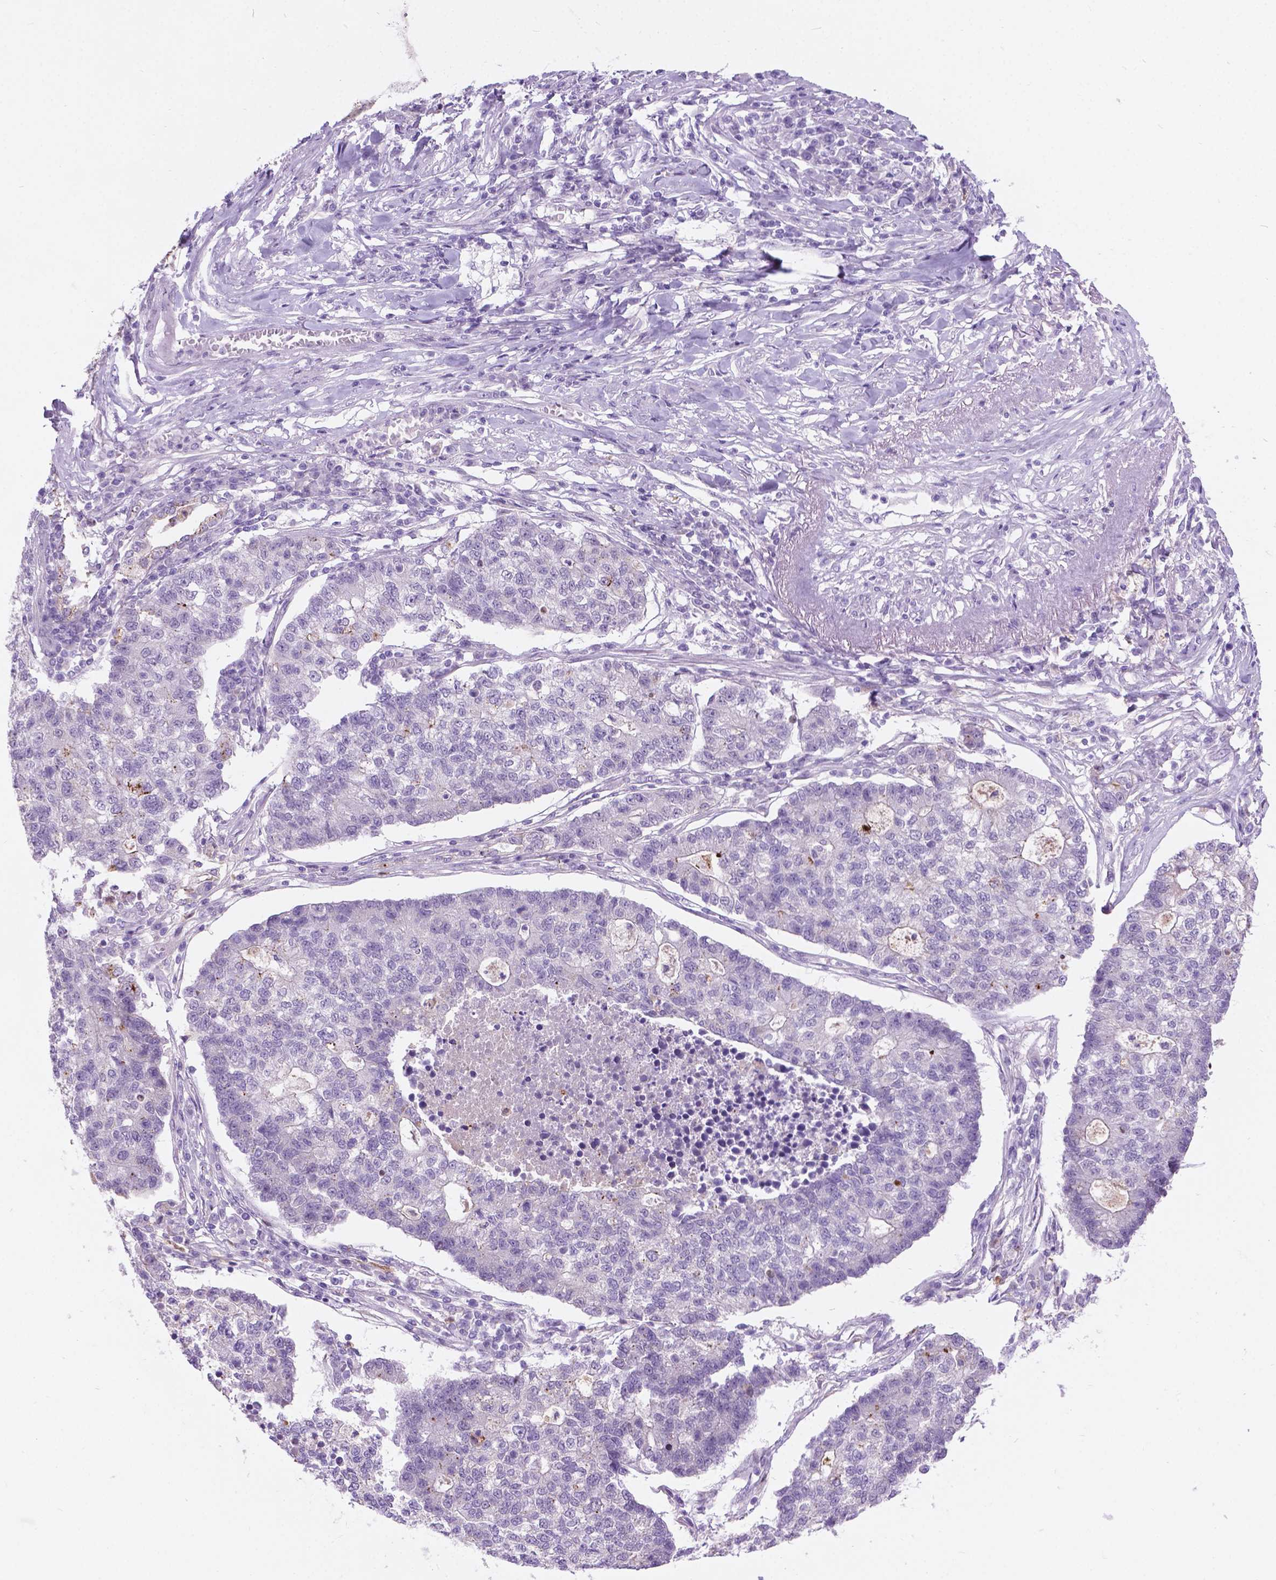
{"staining": {"intensity": "negative", "quantity": "none", "location": "none"}, "tissue": "lung cancer", "cell_type": "Tumor cells", "image_type": "cancer", "snomed": [{"axis": "morphology", "description": "Adenocarcinoma, NOS"}, {"axis": "topography", "description": "Lung"}], "caption": "Tumor cells are negative for protein expression in human lung cancer.", "gene": "ARMS2", "patient": {"sex": "male", "age": 57}}